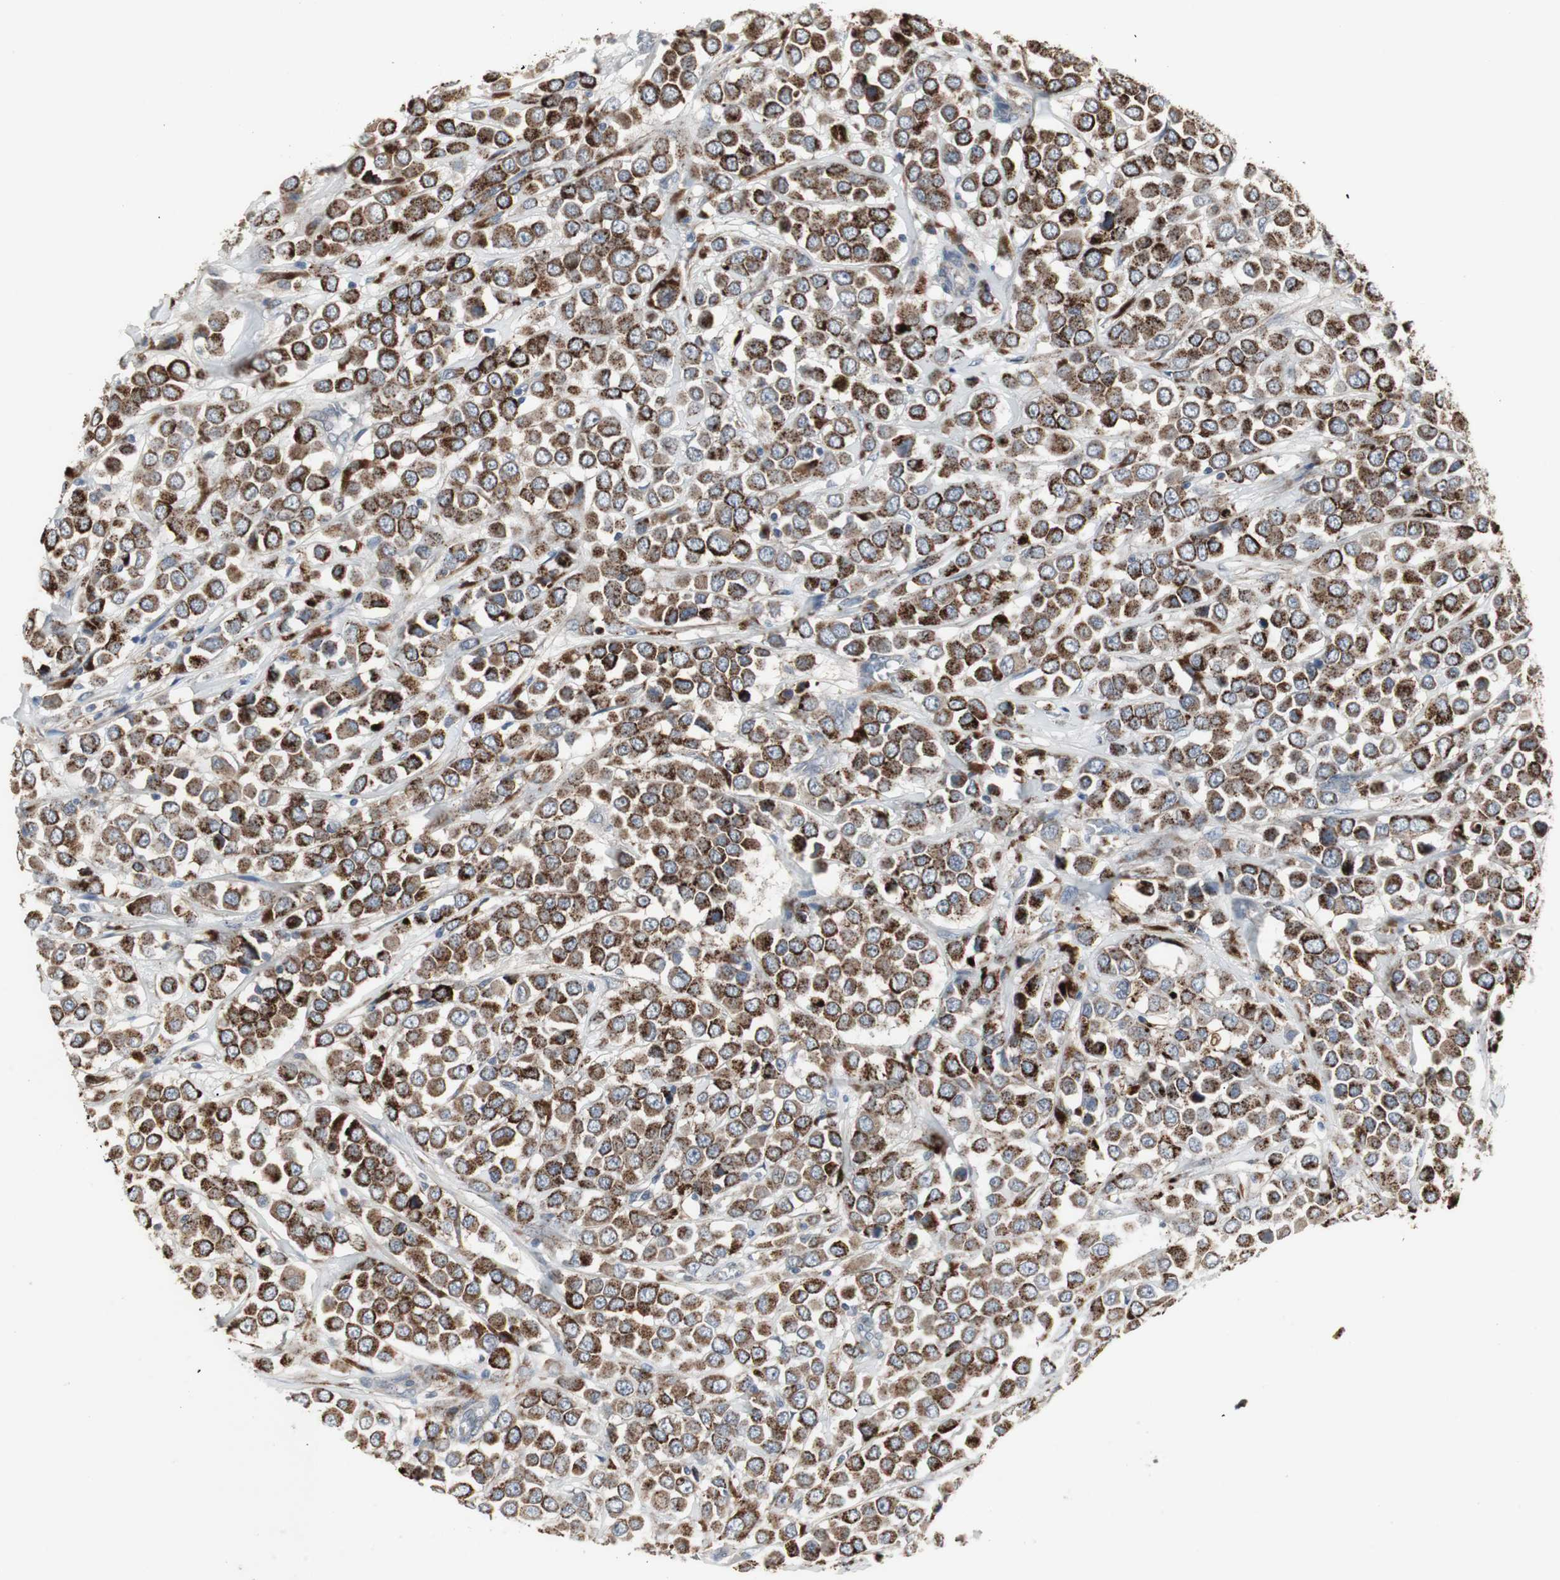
{"staining": {"intensity": "strong", "quantity": ">75%", "location": "cytoplasmic/membranous"}, "tissue": "breast cancer", "cell_type": "Tumor cells", "image_type": "cancer", "snomed": [{"axis": "morphology", "description": "Duct carcinoma"}, {"axis": "topography", "description": "Breast"}], "caption": "DAB (3,3'-diaminobenzidine) immunohistochemical staining of breast cancer demonstrates strong cytoplasmic/membranous protein staining in about >75% of tumor cells. The protein is shown in brown color, while the nuclei are stained blue.", "gene": "GBA1", "patient": {"sex": "female", "age": 61}}